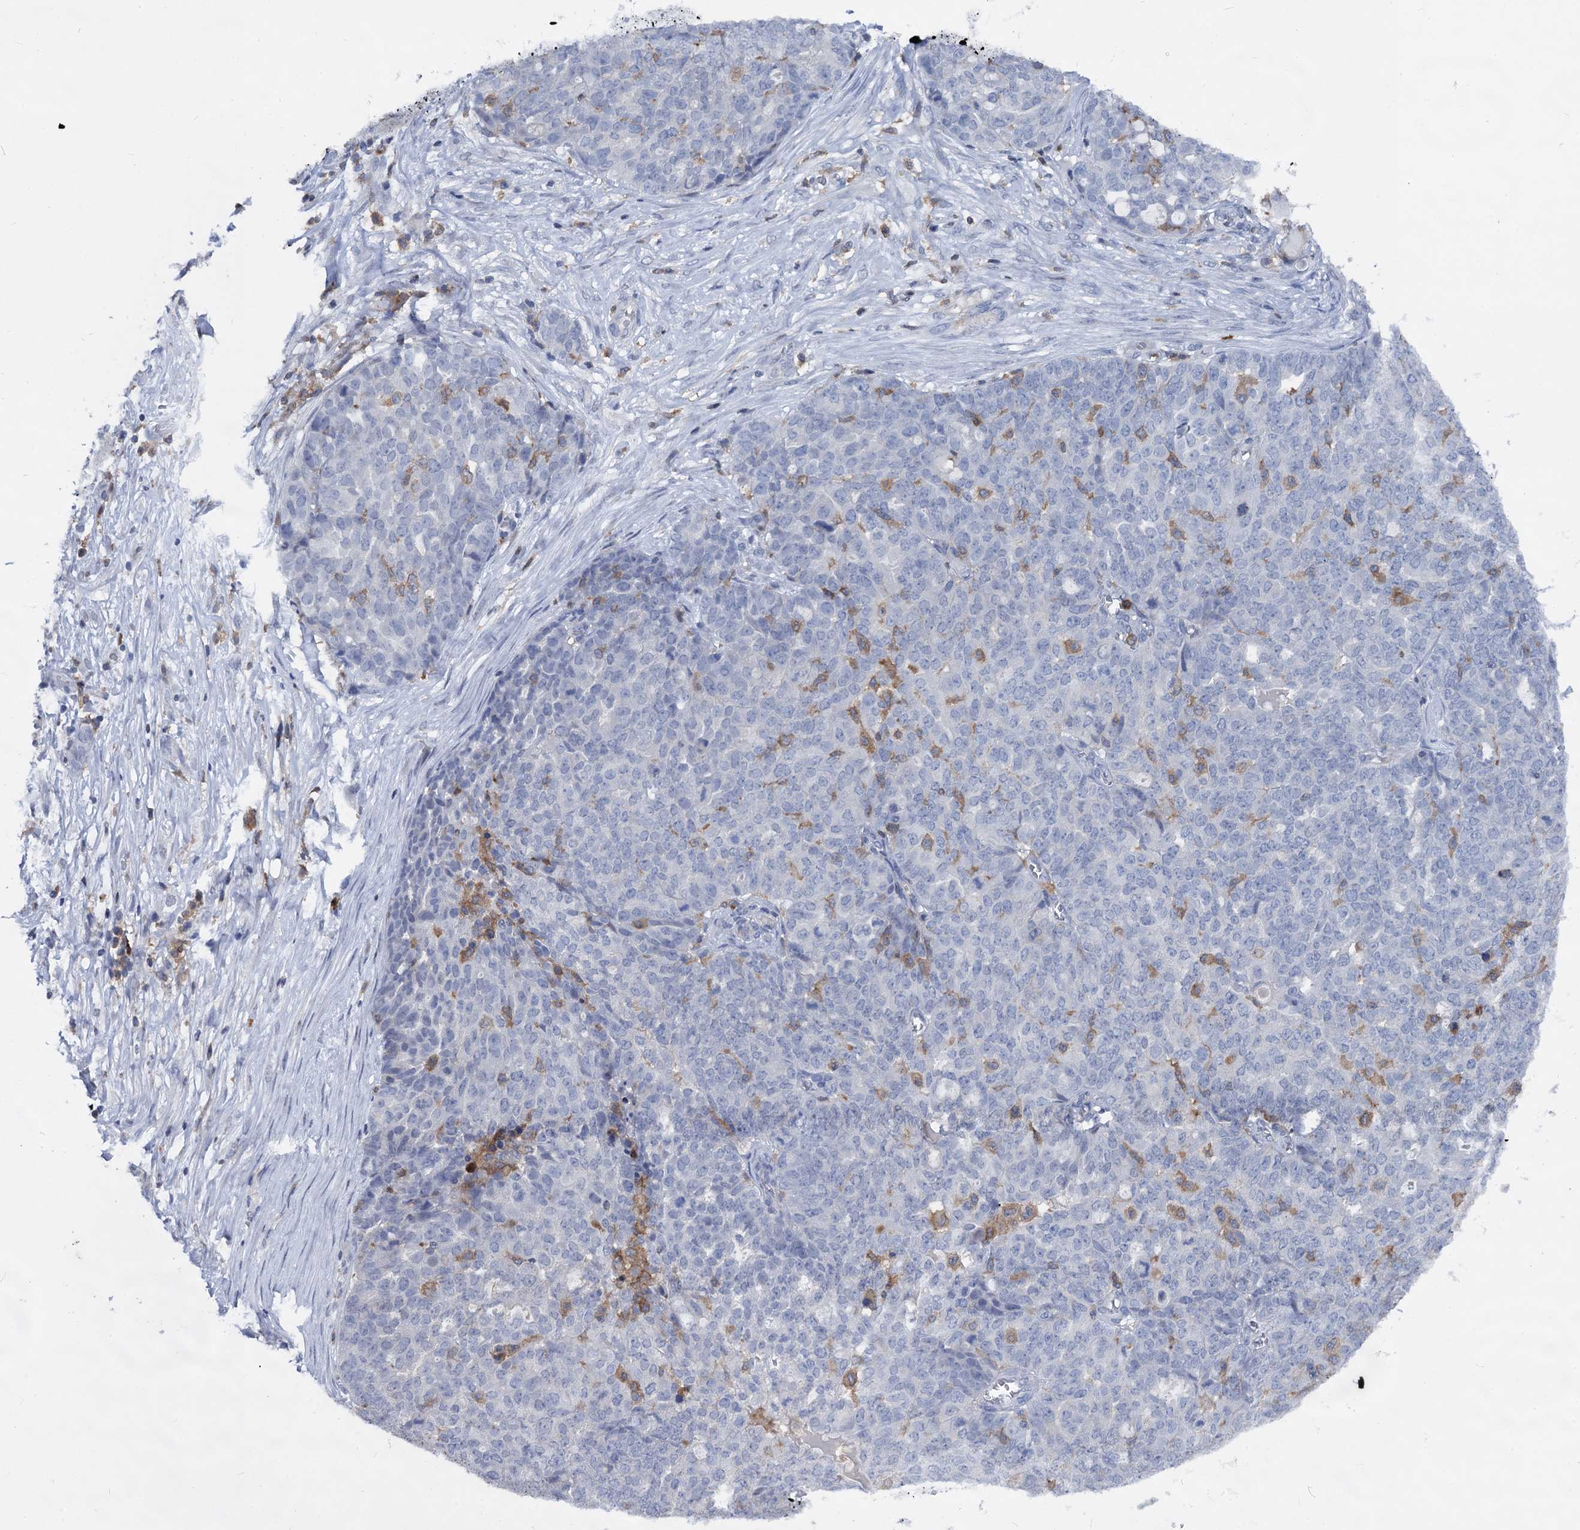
{"staining": {"intensity": "negative", "quantity": "none", "location": "none"}, "tissue": "ovarian cancer", "cell_type": "Tumor cells", "image_type": "cancer", "snomed": [{"axis": "morphology", "description": "Cystadenocarcinoma, serous, NOS"}, {"axis": "topography", "description": "Soft tissue"}, {"axis": "topography", "description": "Ovary"}], "caption": "Histopathology image shows no significant protein positivity in tumor cells of ovarian serous cystadenocarcinoma.", "gene": "RHOG", "patient": {"sex": "female", "age": 57}}